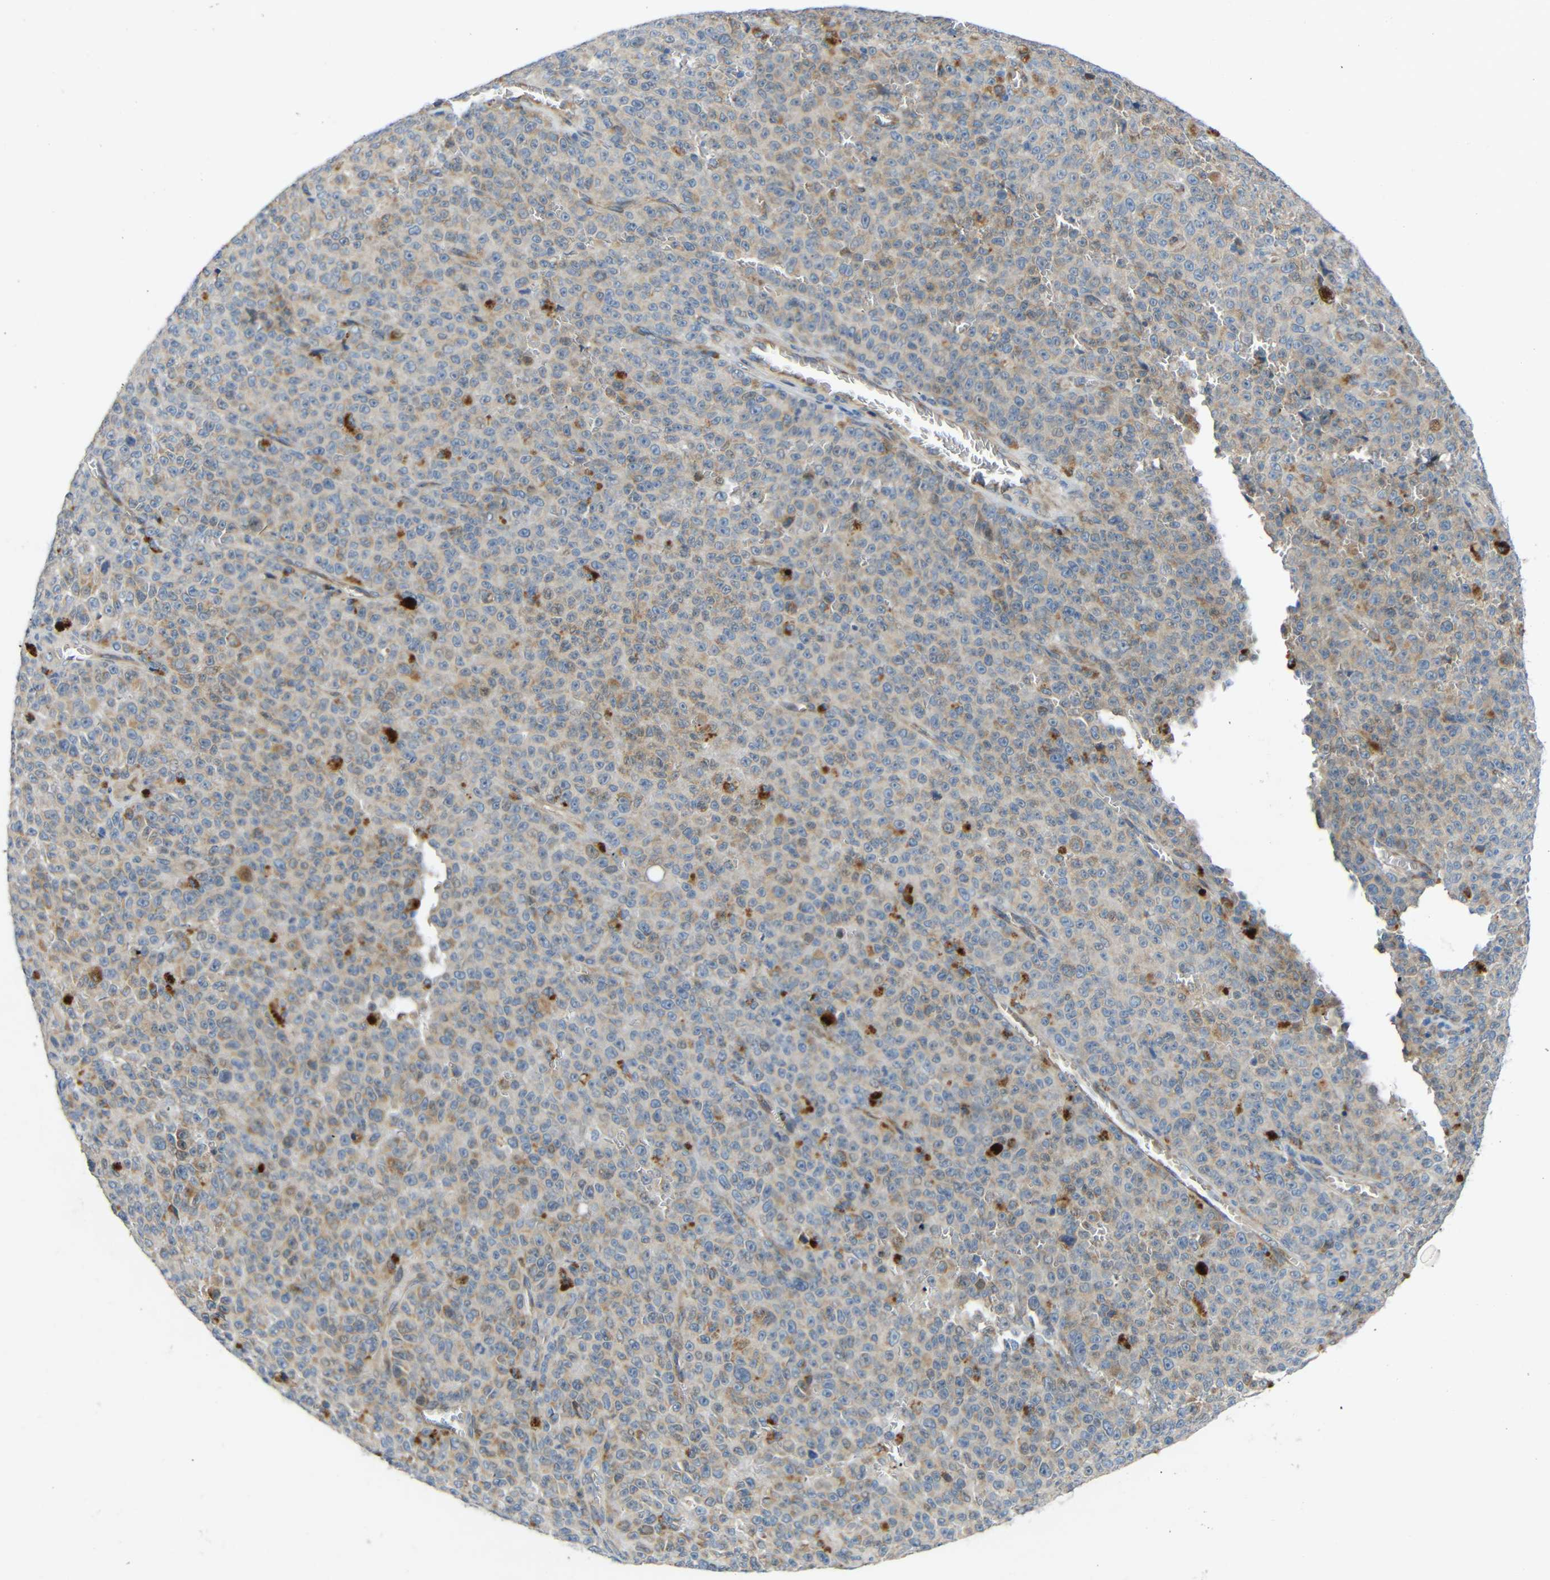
{"staining": {"intensity": "weak", "quantity": ">75%", "location": "cytoplasmic/membranous"}, "tissue": "melanoma", "cell_type": "Tumor cells", "image_type": "cancer", "snomed": [{"axis": "morphology", "description": "Malignant melanoma, NOS"}, {"axis": "topography", "description": "Skin"}], "caption": "This image exhibits melanoma stained with IHC to label a protein in brown. The cytoplasmic/membranous of tumor cells show weak positivity for the protein. Nuclei are counter-stained blue.", "gene": "TMEM25", "patient": {"sex": "female", "age": 82}}